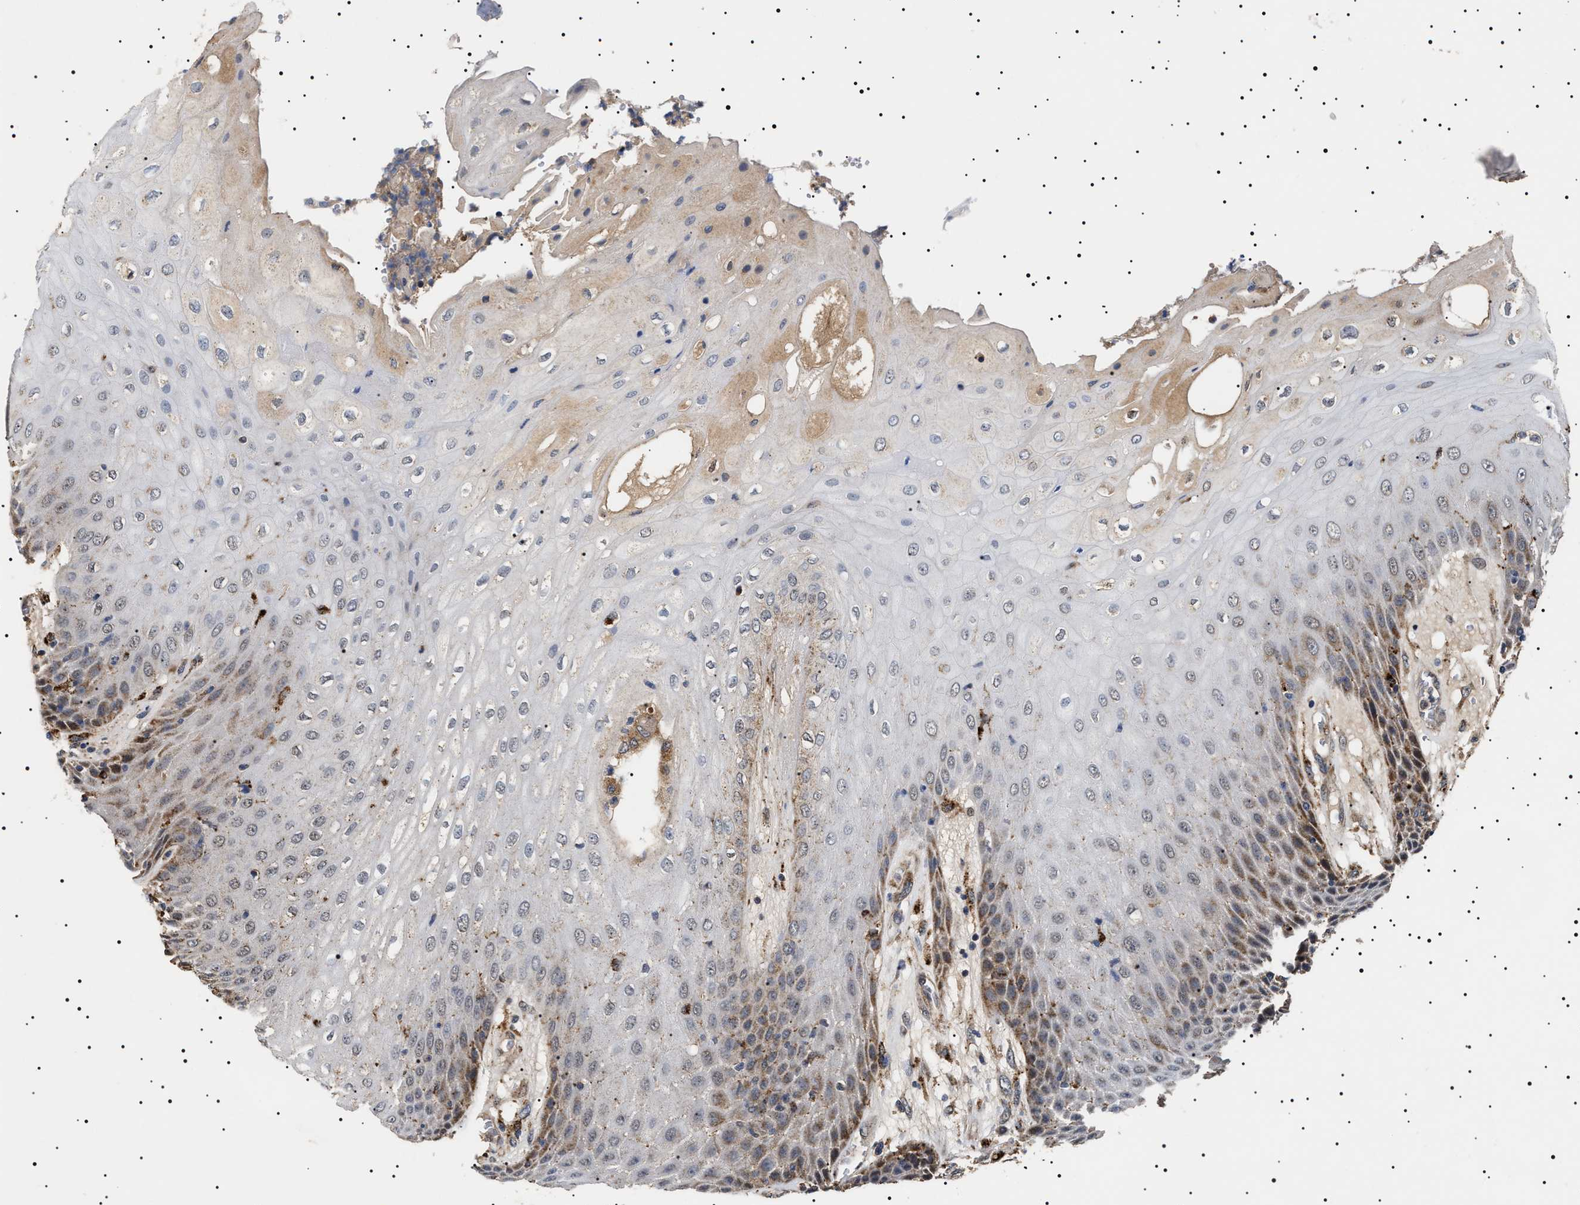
{"staining": {"intensity": "weak", "quantity": "<25%", "location": "cytoplasmic/membranous"}, "tissue": "colorectal cancer", "cell_type": "Tumor cells", "image_type": "cancer", "snomed": [{"axis": "morphology", "description": "Adenocarcinoma, NOS"}, {"axis": "topography", "description": "Rectum"}, {"axis": "topography", "description": "Anal"}], "caption": "An IHC photomicrograph of colorectal cancer is shown. There is no staining in tumor cells of colorectal cancer.", "gene": "RAB34", "patient": {"sex": "female", "age": 89}}